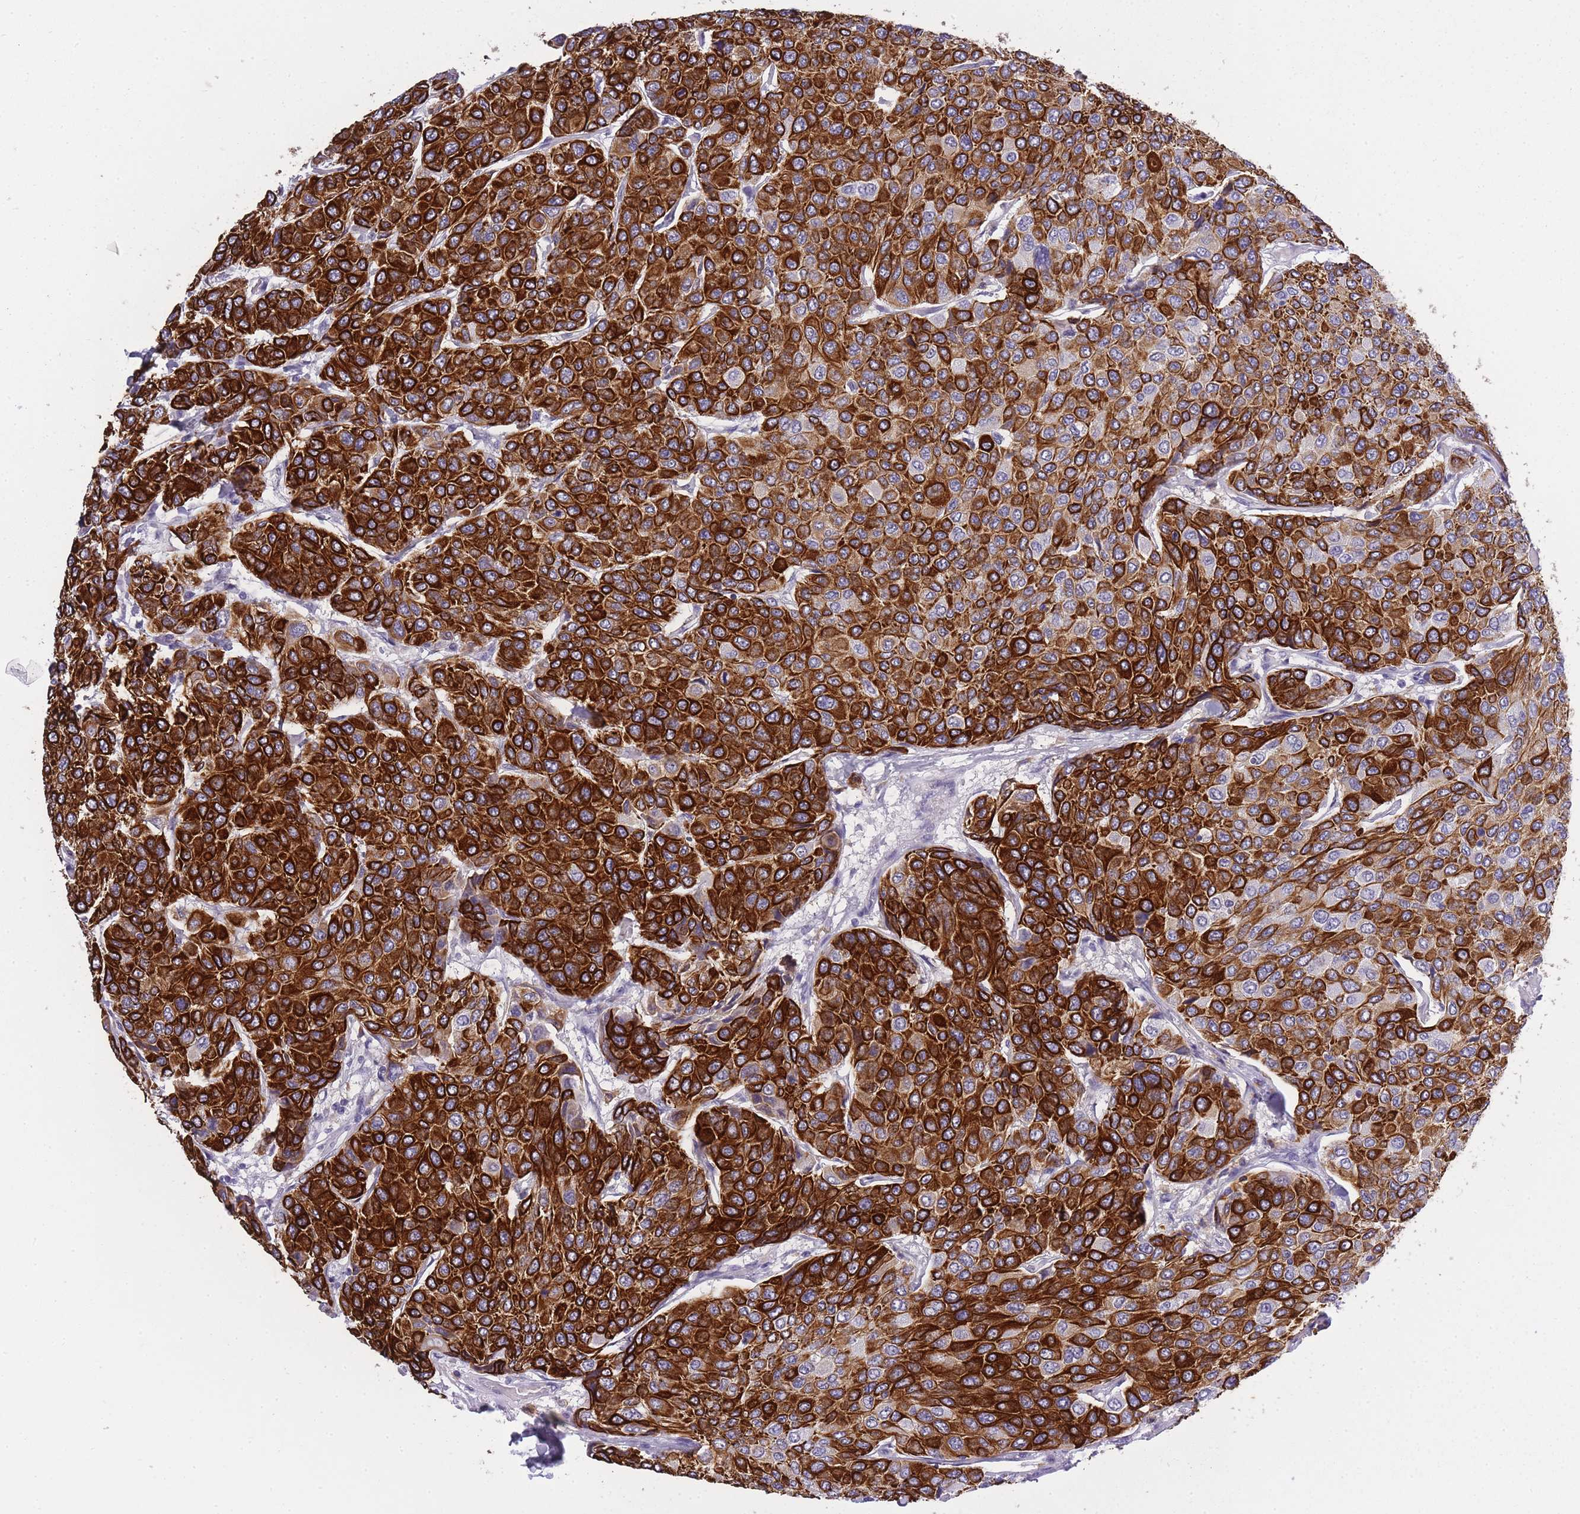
{"staining": {"intensity": "strong", "quantity": ">75%", "location": "cytoplasmic/membranous"}, "tissue": "breast cancer", "cell_type": "Tumor cells", "image_type": "cancer", "snomed": [{"axis": "morphology", "description": "Duct carcinoma"}, {"axis": "topography", "description": "Breast"}], "caption": "DAB immunohistochemical staining of breast invasive ductal carcinoma exhibits strong cytoplasmic/membranous protein positivity in approximately >75% of tumor cells. (Stains: DAB (3,3'-diaminobenzidine) in brown, nuclei in blue, Microscopy: brightfield microscopy at high magnification).", "gene": "RADX", "patient": {"sex": "female", "age": 55}}